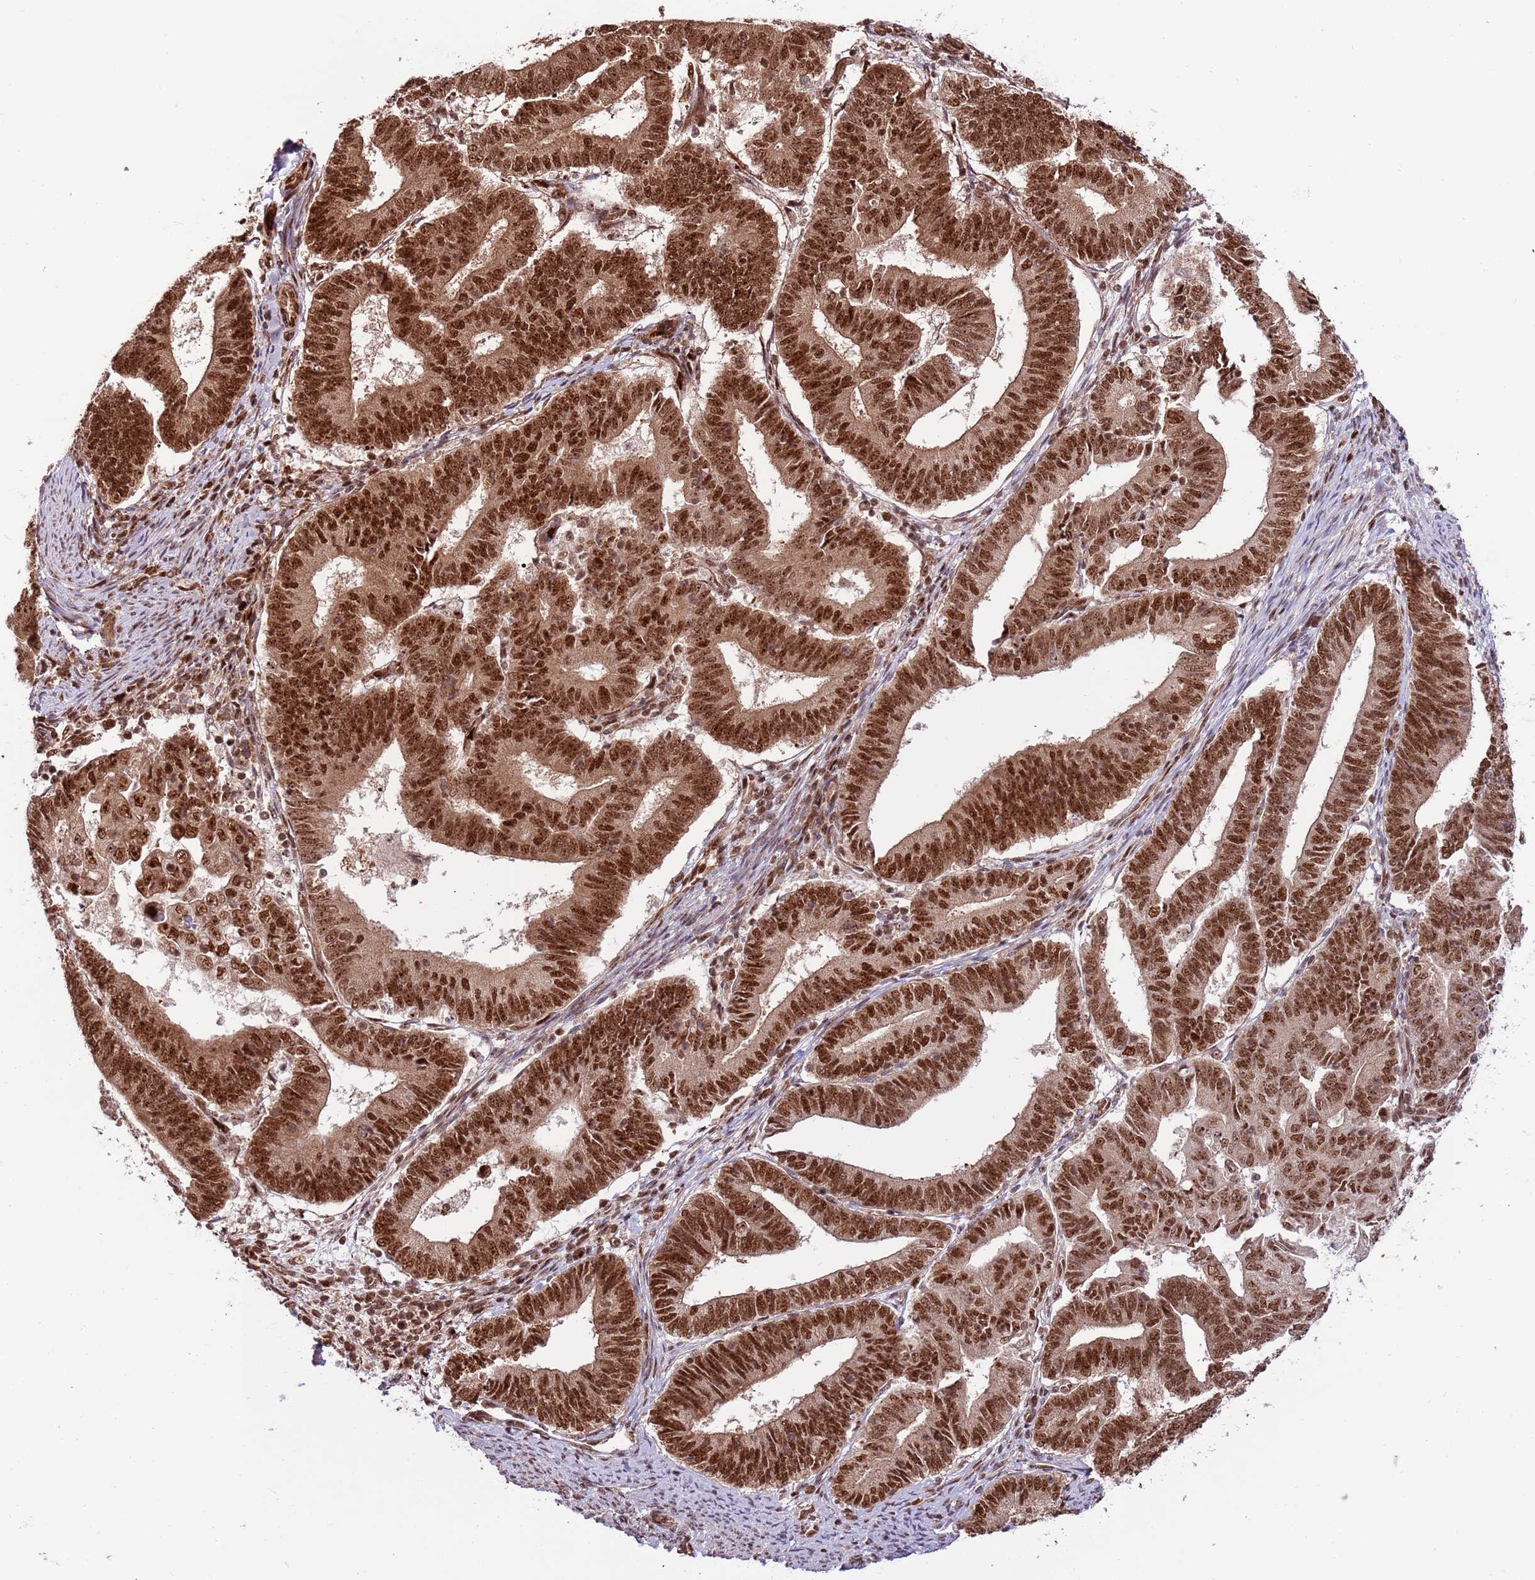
{"staining": {"intensity": "strong", "quantity": ">75%", "location": "cytoplasmic/membranous,nuclear"}, "tissue": "endometrial cancer", "cell_type": "Tumor cells", "image_type": "cancer", "snomed": [{"axis": "morphology", "description": "Adenocarcinoma, NOS"}, {"axis": "topography", "description": "Endometrium"}], "caption": "This image shows immunohistochemistry (IHC) staining of human endometrial adenocarcinoma, with high strong cytoplasmic/membranous and nuclear staining in about >75% of tumor cells.", "gene": "RIF1", "patient": {"sex": "female", "age": 70}}